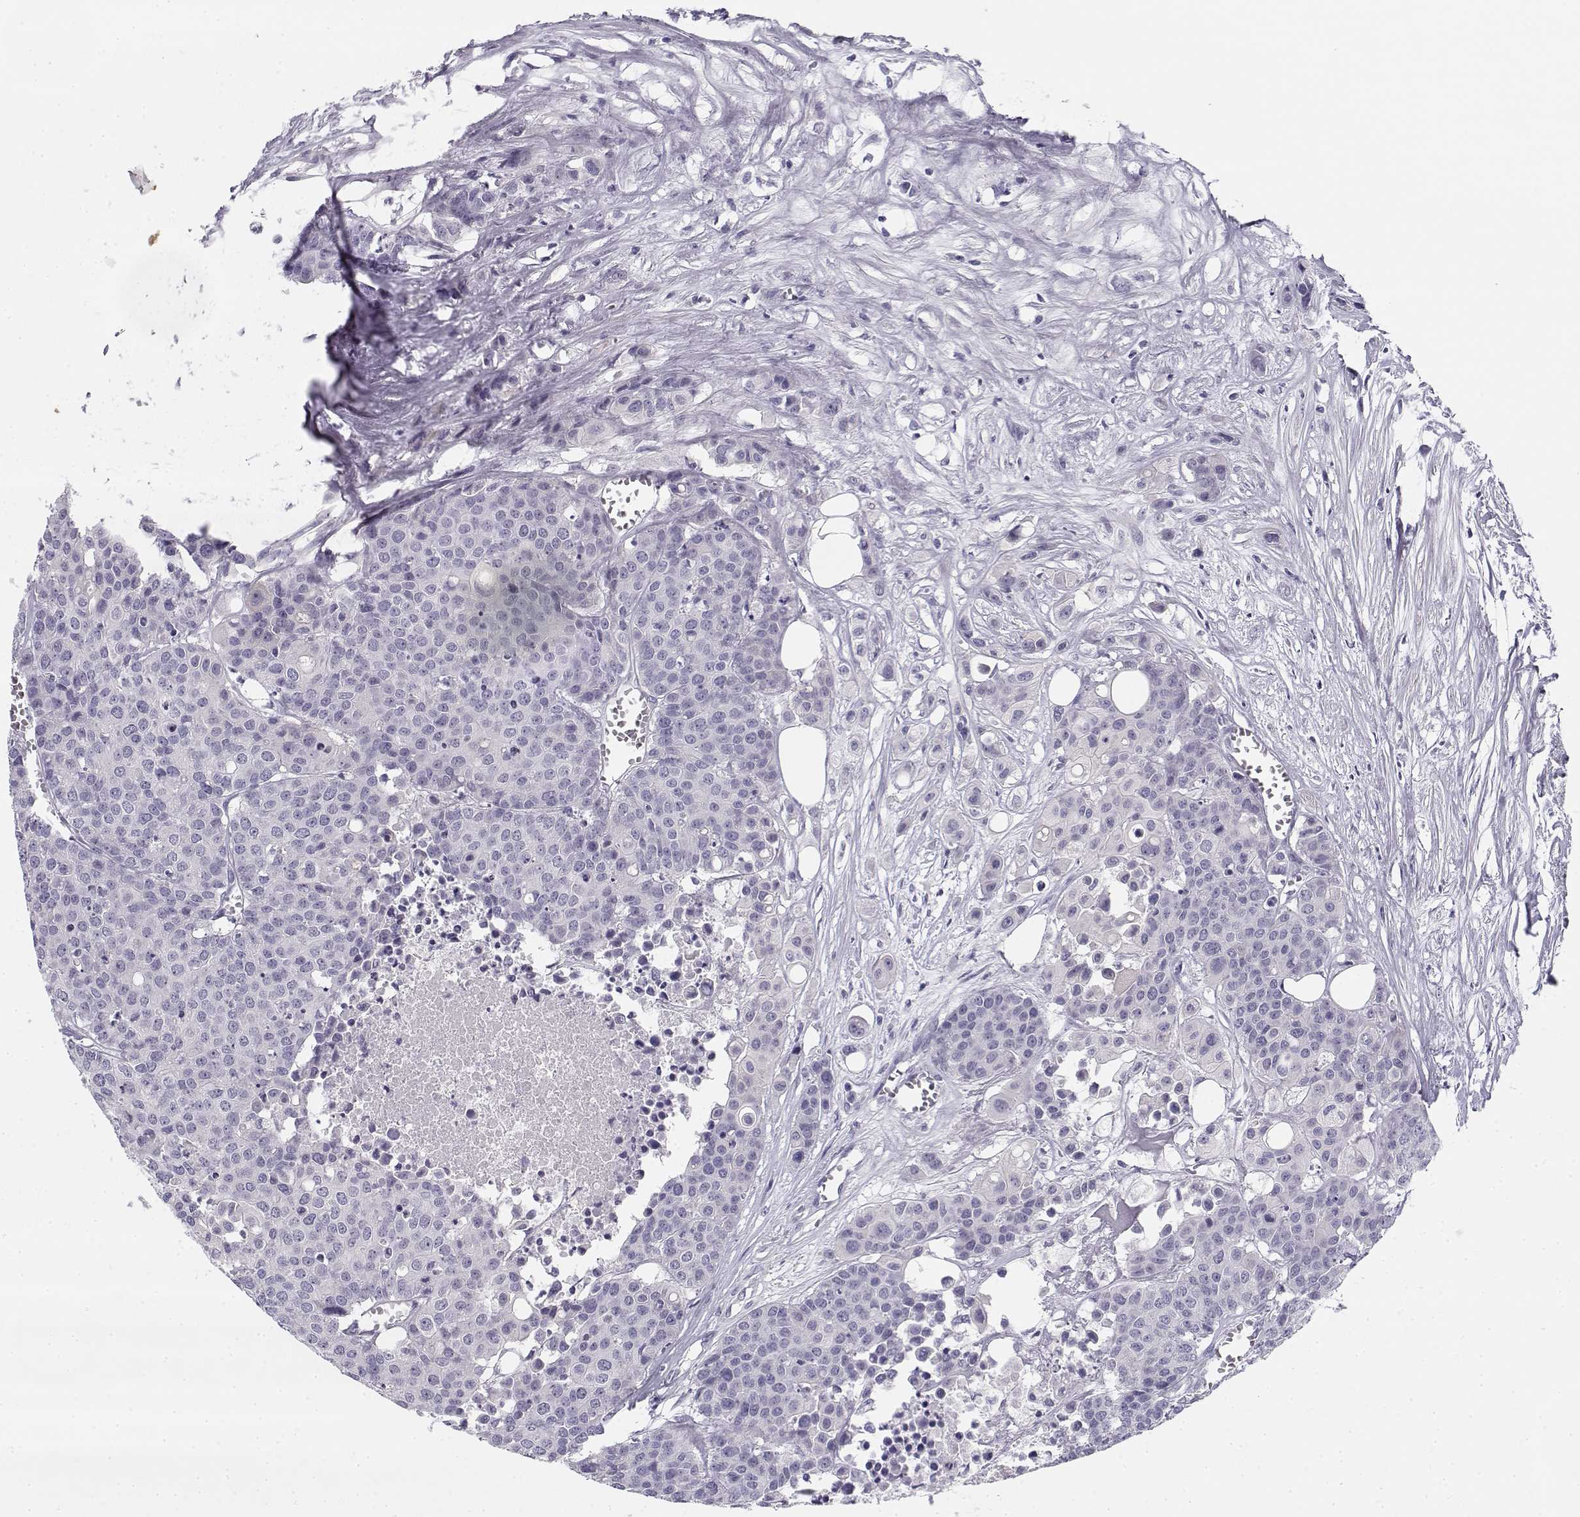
{"staining": {"intensity": "negative", "quantity": "none", "location": "none"}, "tissue": "carcinoid", "cell_type": "Tumor cells", "image_type": "cancer", "snomed": [{"axis": "morphology", "description": "Carcinoid, malignant, NOS"}, {"axis": "topography", "description": "Colon"}], "caption": "This is an immunohistochemistry (IHC) image of carcinoid (malignant). There is no staining in tumor cells.", "gene": "CREB3L3", "patient": {"sex": "male", "age": 81}}